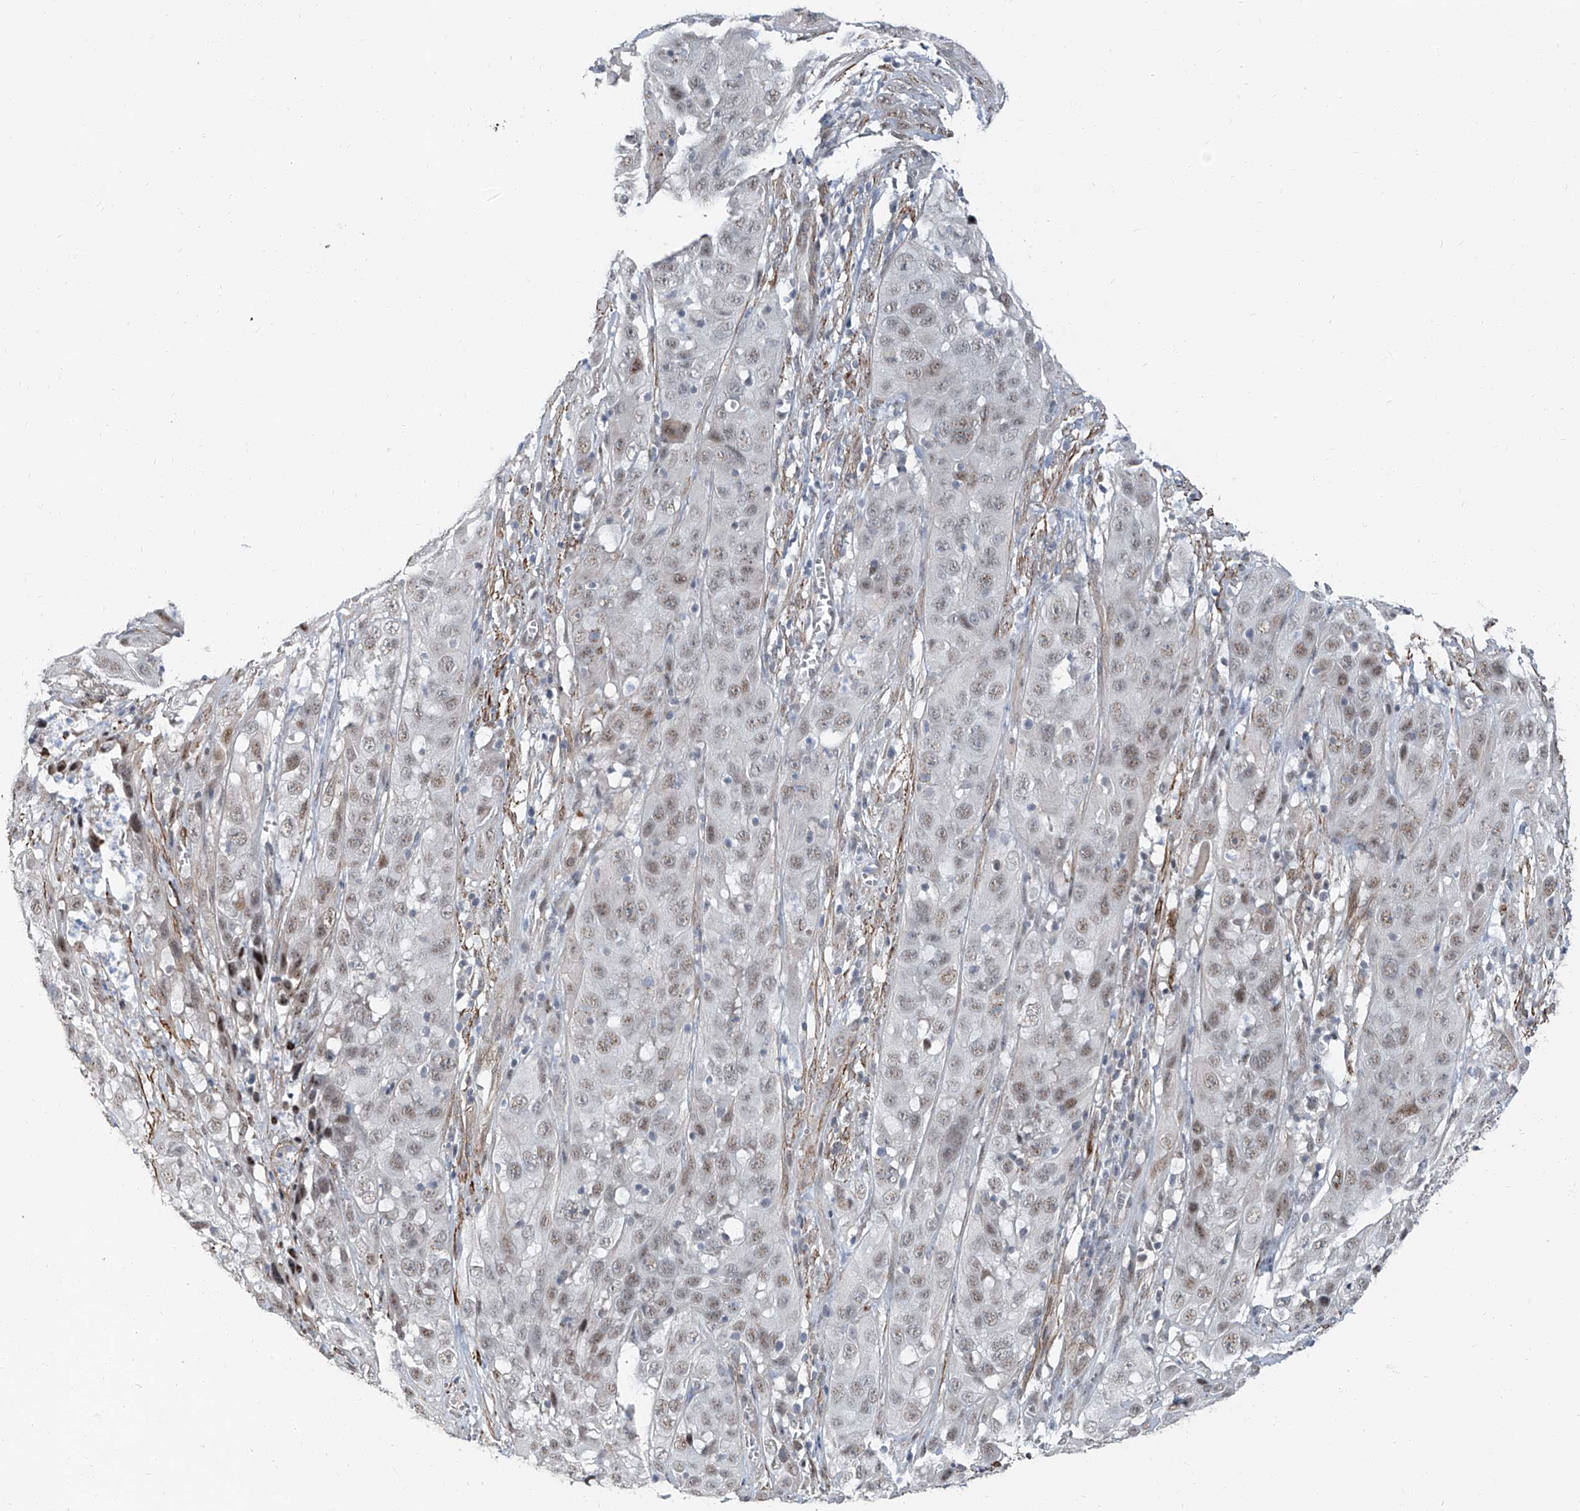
{"staining": {"intensity": "weak", "quantity": "25%-75%", "location": "nuclear"}, "tissue": "cervical cancer", "cell_type": "Tumor cells", "image_type": "cancer", "snomed": [{"axis": "morphology", "description": "Squamous cell carcinoma, NOS"}, {"axis": "topography", "description": "Cervix"}], "caption": "Human cervical cancer (squamous cell carcinoma) stained with a protein marker shows weak staining in tumor cells.", "gene": "TXLNB", "patient": {"sex": "female", "age": 32}}